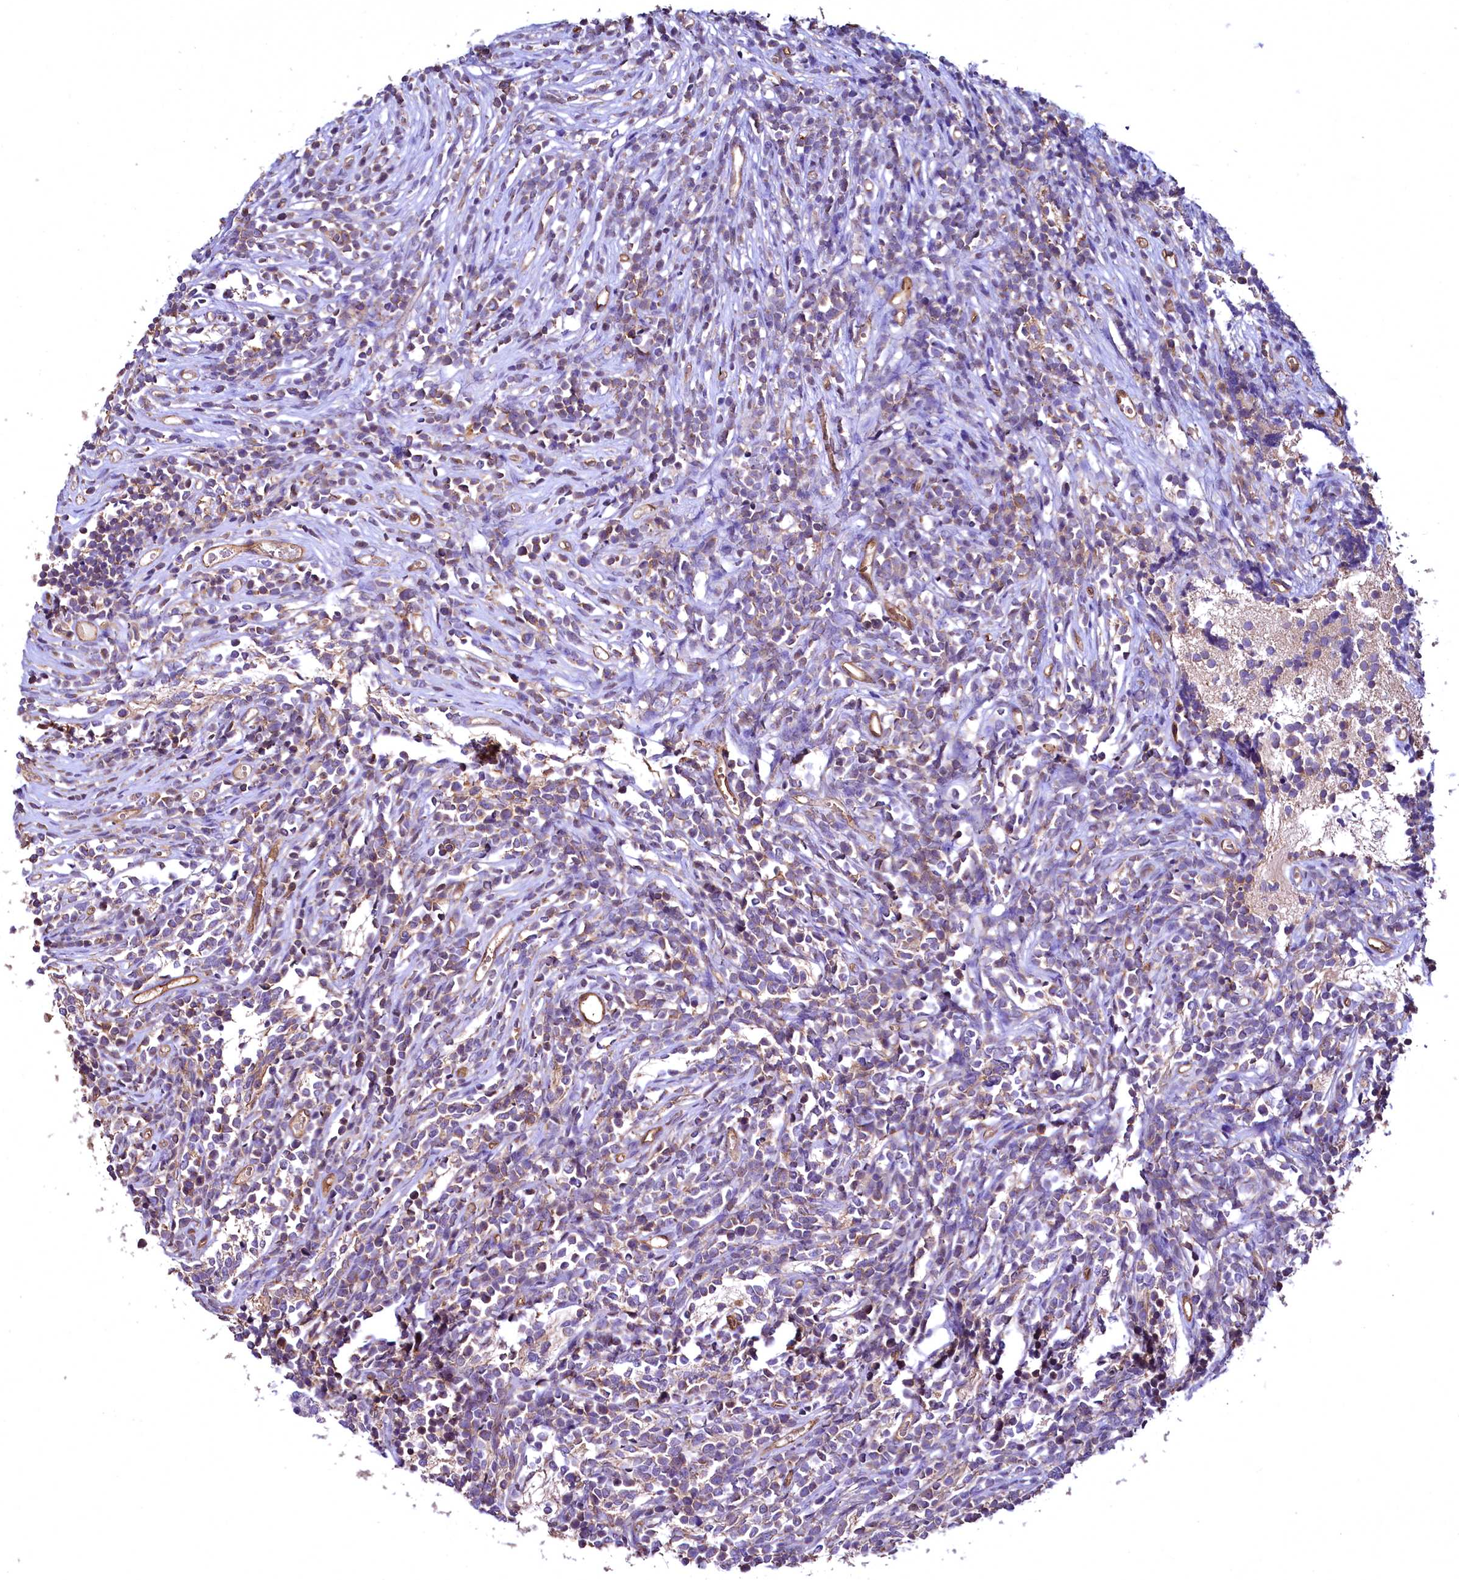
{"staining": {"intensity": "weak", "quantity": "25%-75%", "location": "cytoplasmic/membranous"}, "tissue": "glioma", "cell_type": "Tumor cells", "image_type": "cancer", "snomed": [{"axis": "morphology", "description": "Glioma, malignant, Low grade"}, {"axis": "topography", "description": "Brain"}], "caption": "A photomicrograph showing weak cytoplasmic/membranous expression in approximately 25%-75% of tumor cells in glioma, as visualized by brown immunohistochemical staining.", "gene": "TBCEL", "patient": {"sex": "female", "age": 1}}